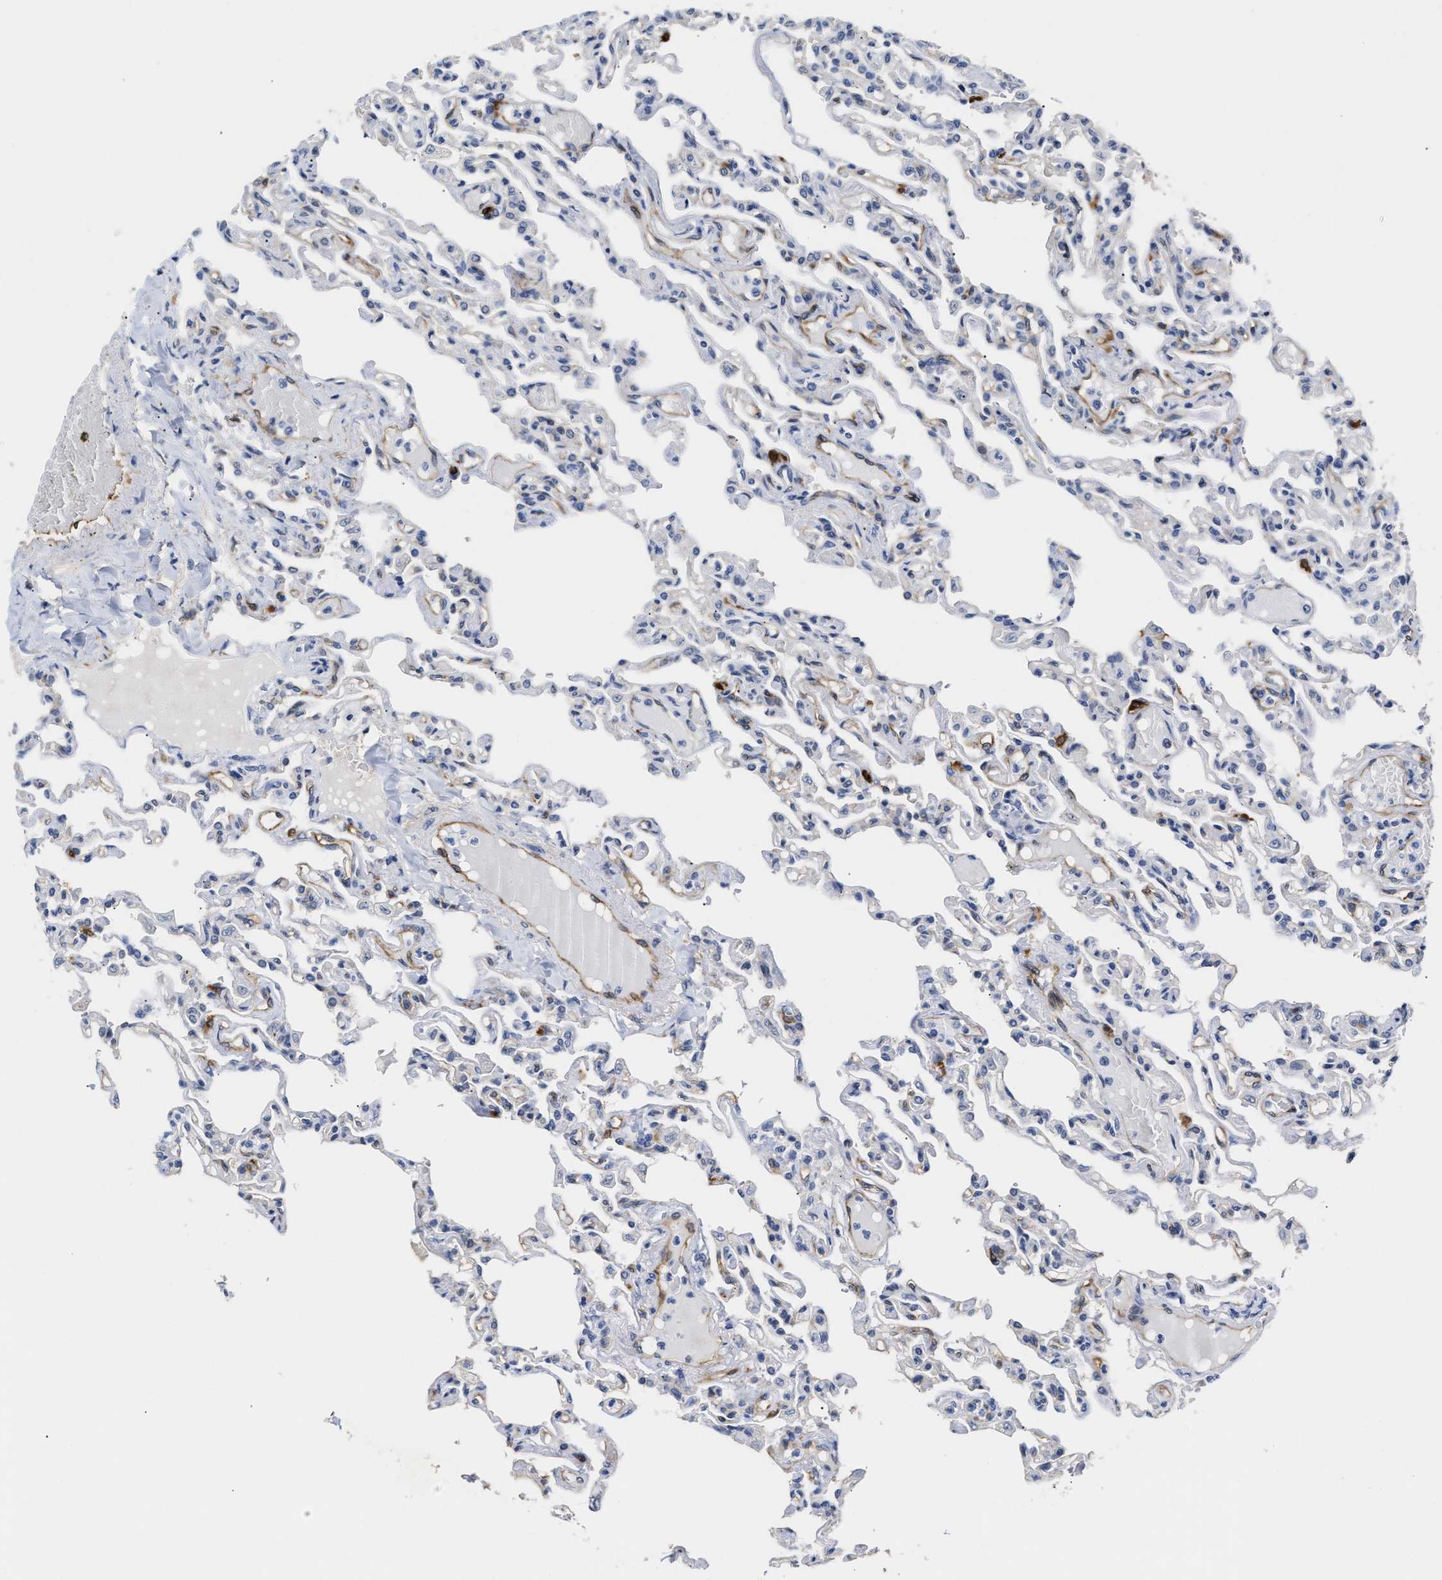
{"staining": {"intensity": "negative", "quantity": "none", "location": "none"}, "tissue": "lung", "cell_type": "Alveolar cells", "image_type": "normal", "snomed": [{"axis": "morphology", "description": "Normal tissue, NOS"}, {"axis": "topography", "description": "Lung"}], "caption": "Alveolar cells show no significant protein positivity in benign lung. The staining is performed using DAB (3,3'-diaminobenzidine) brown chromogen with nuclei counter-stained in using hematoxylin.", "gene": "AHNAK2", "patient": {"sex": "male", "age": 21}}